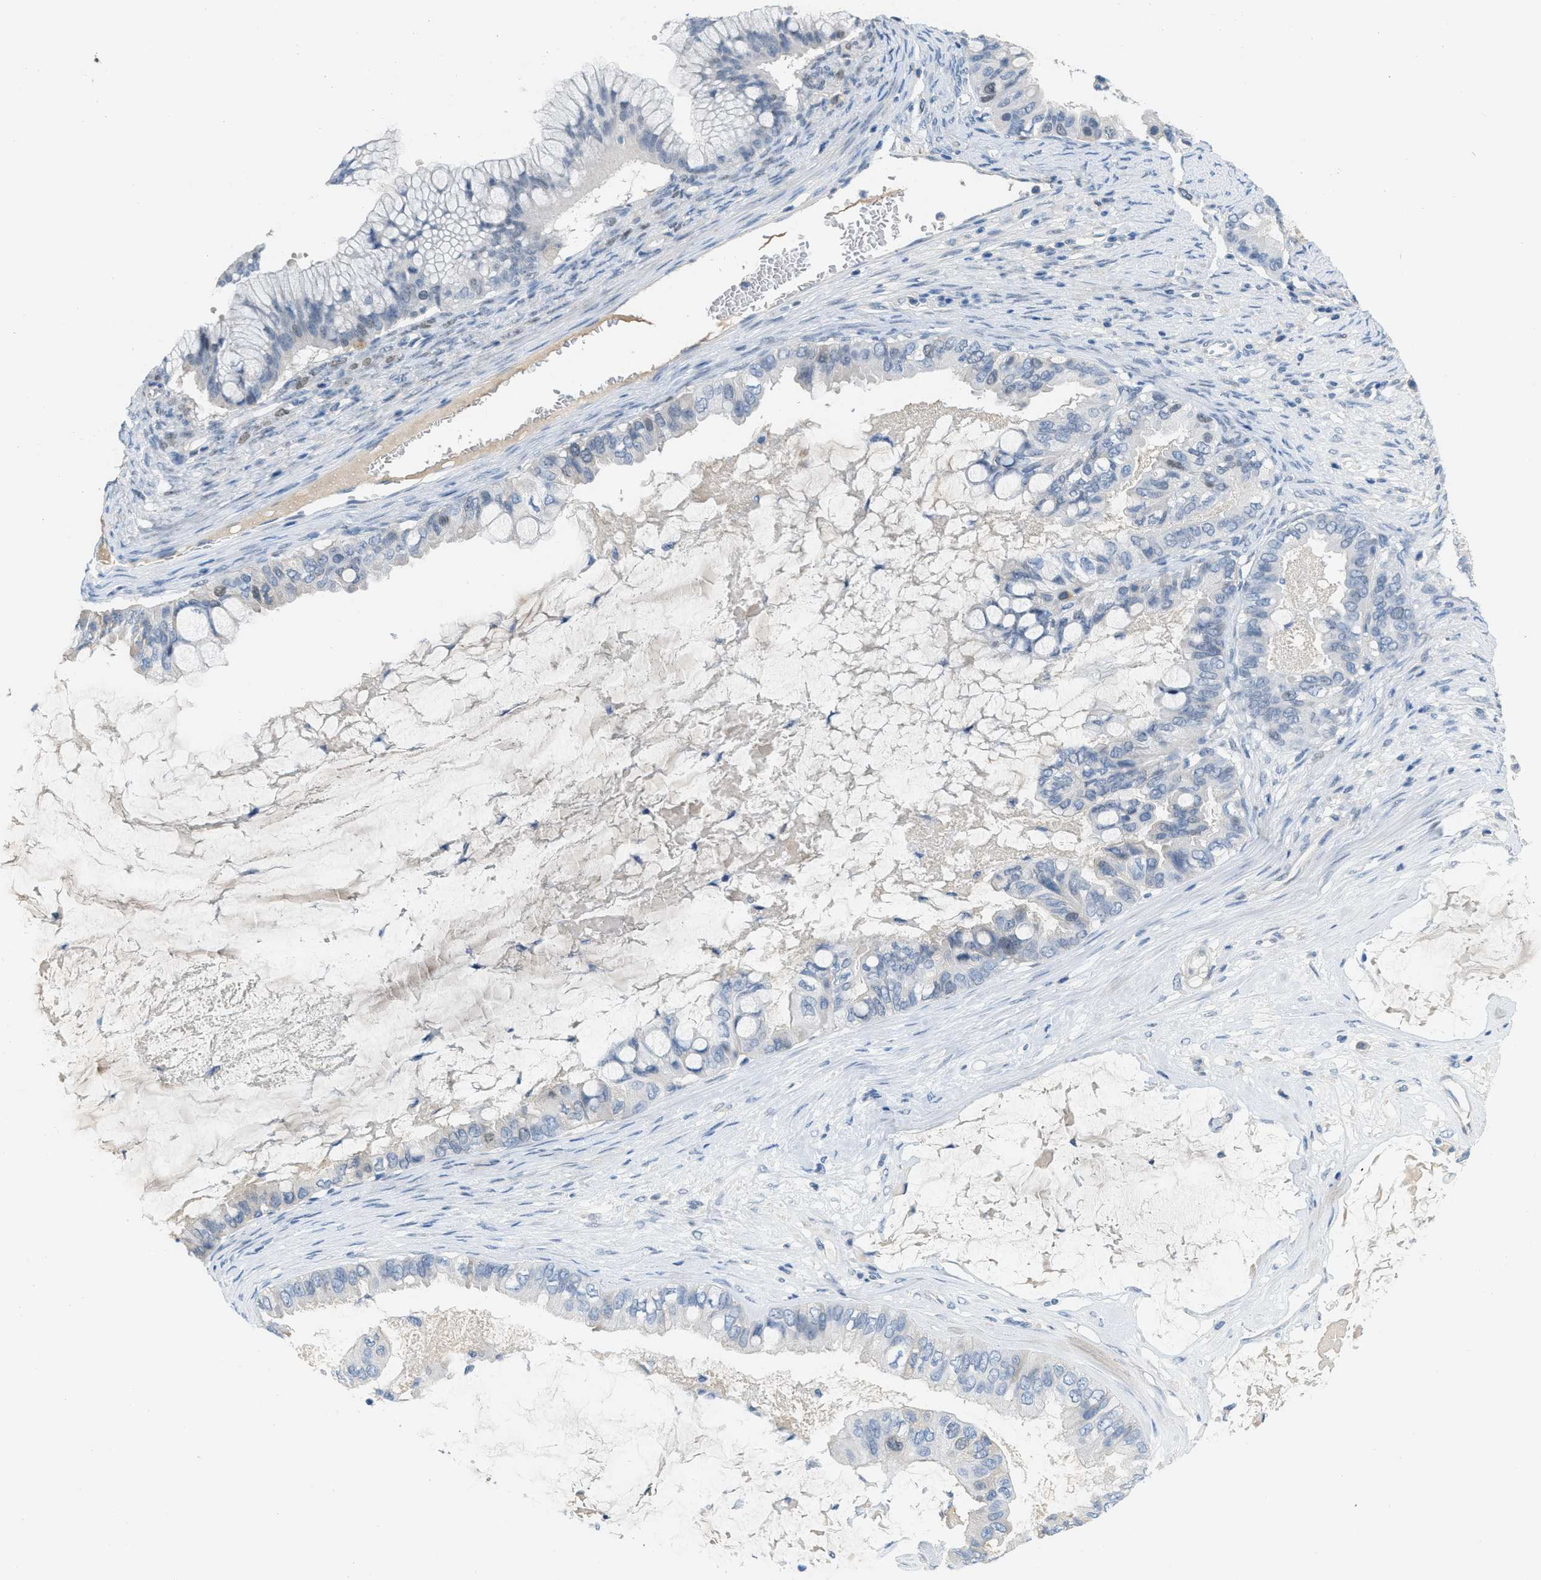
{"staining": {"intensity": "negative", "quantity": "none", "location": "none"}, "tissue": "ovarian cancer", "cell_type": "Tumor cells", "image_type": "cancer", "snomed": [{"axis": "morphology", "description": "Cystadenocarcinoma, mucinous, NOS"}, {"axis": "topography", "description": "Ovary"}], "caption": "IHC of human ovarian cancer displays no expression in tumor cells.", "gene": "HSF2", "patient": {"sex": "female", "age": 80}}